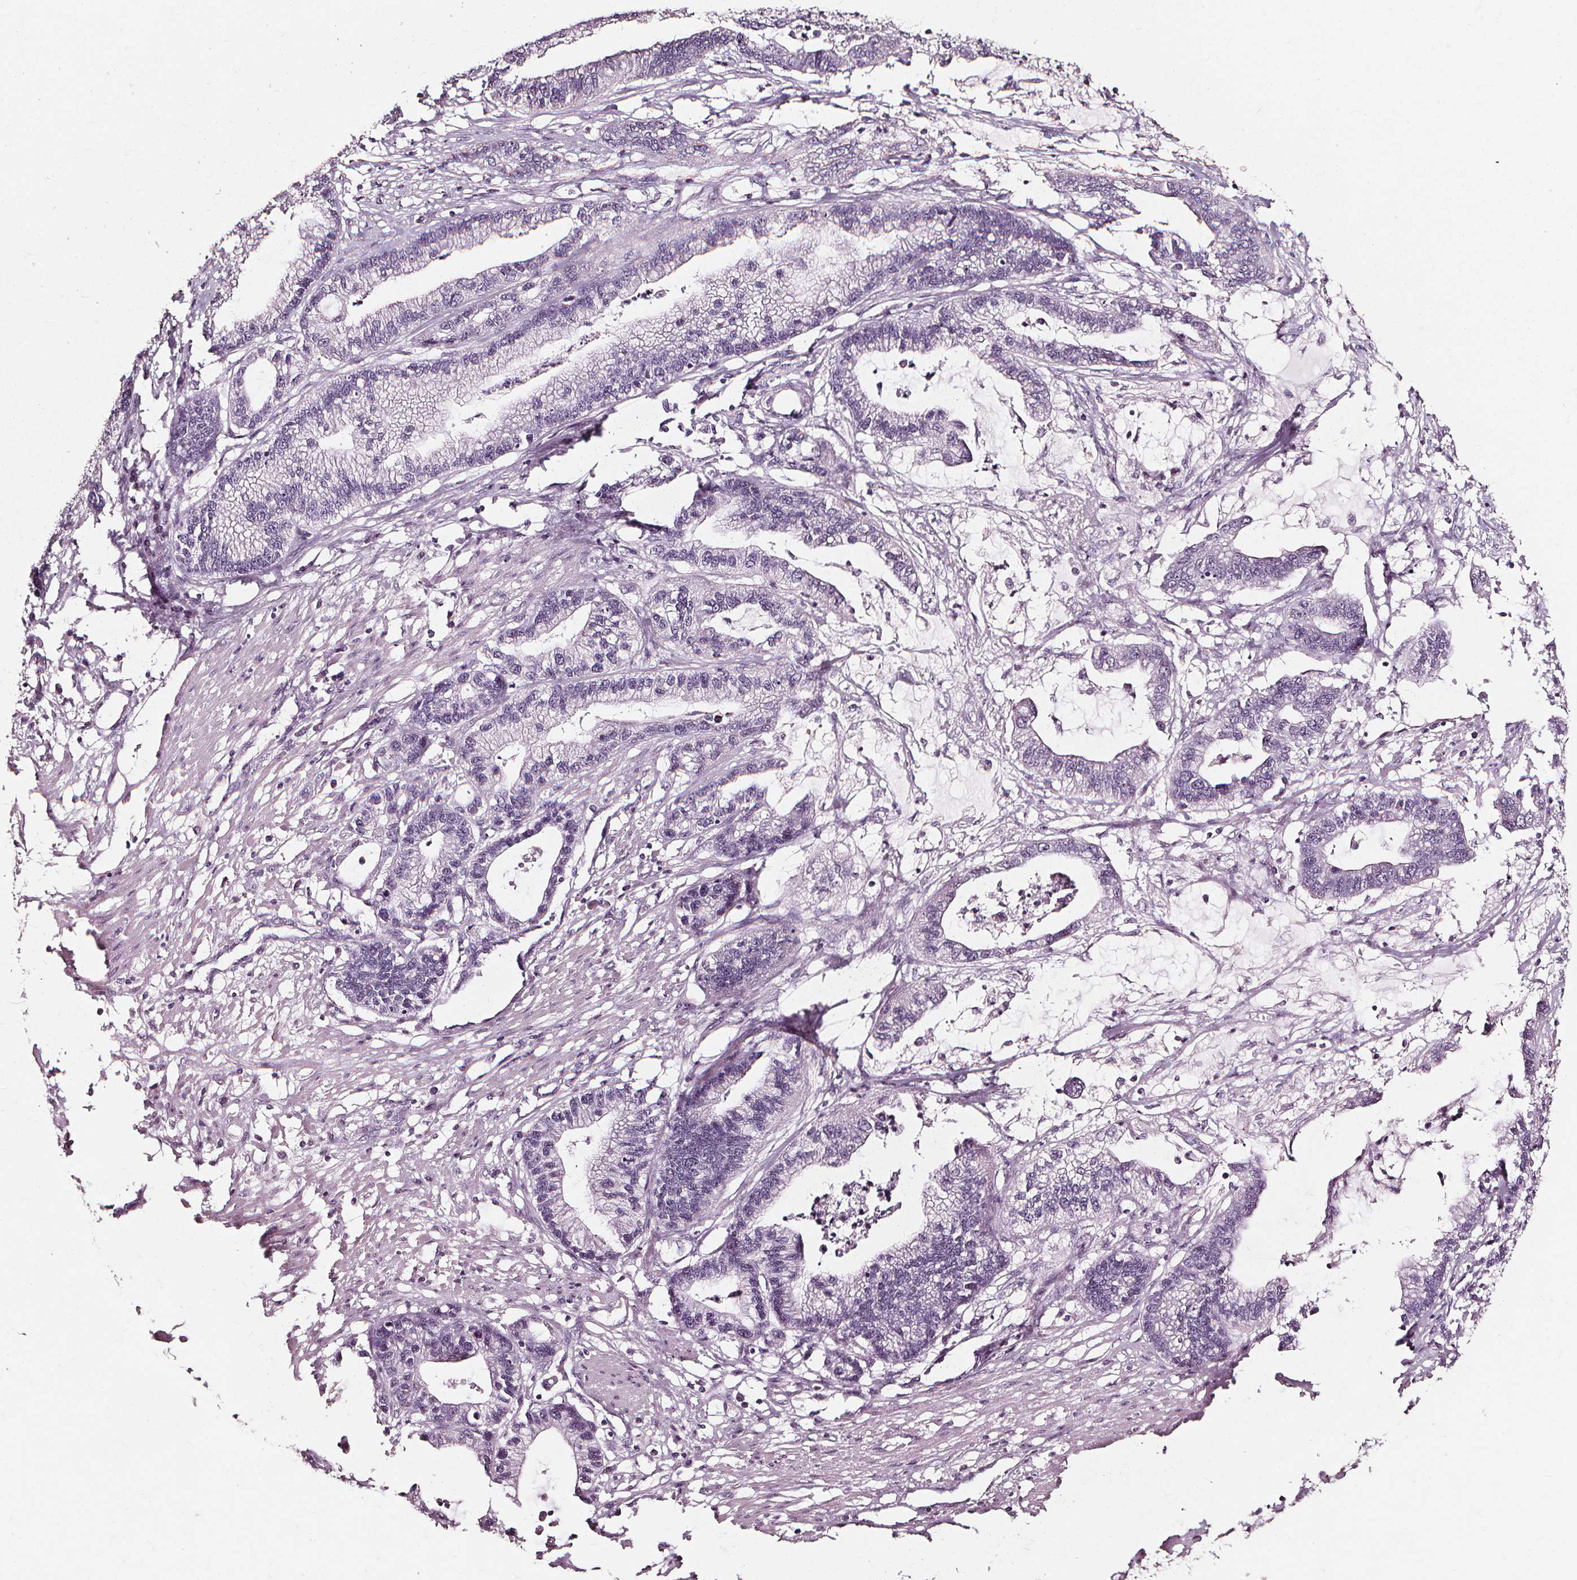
{"staining": {"intensity": "negative", "quantity": "none", "location": "none"}, "tissue": "stomach cancer", "cell_type": "Tumor cells", "image_type": "cancer", "snomed": [{"axis": "morphology", "description": "Adenocarcinoma, NOS"}, {"axis": "topography", "description": "Stomach"}], "caption": "Immunohistochemistry of human stomach cancer shows no expression in tumor cells. The staining was performed using DAB to visualize the protein expression in brown, while the nuclei were stained in blue with hematoxylin (Magnification: 20x).", "gene": "DEFA5", "patient": {"sex": "male", "age": 83}}